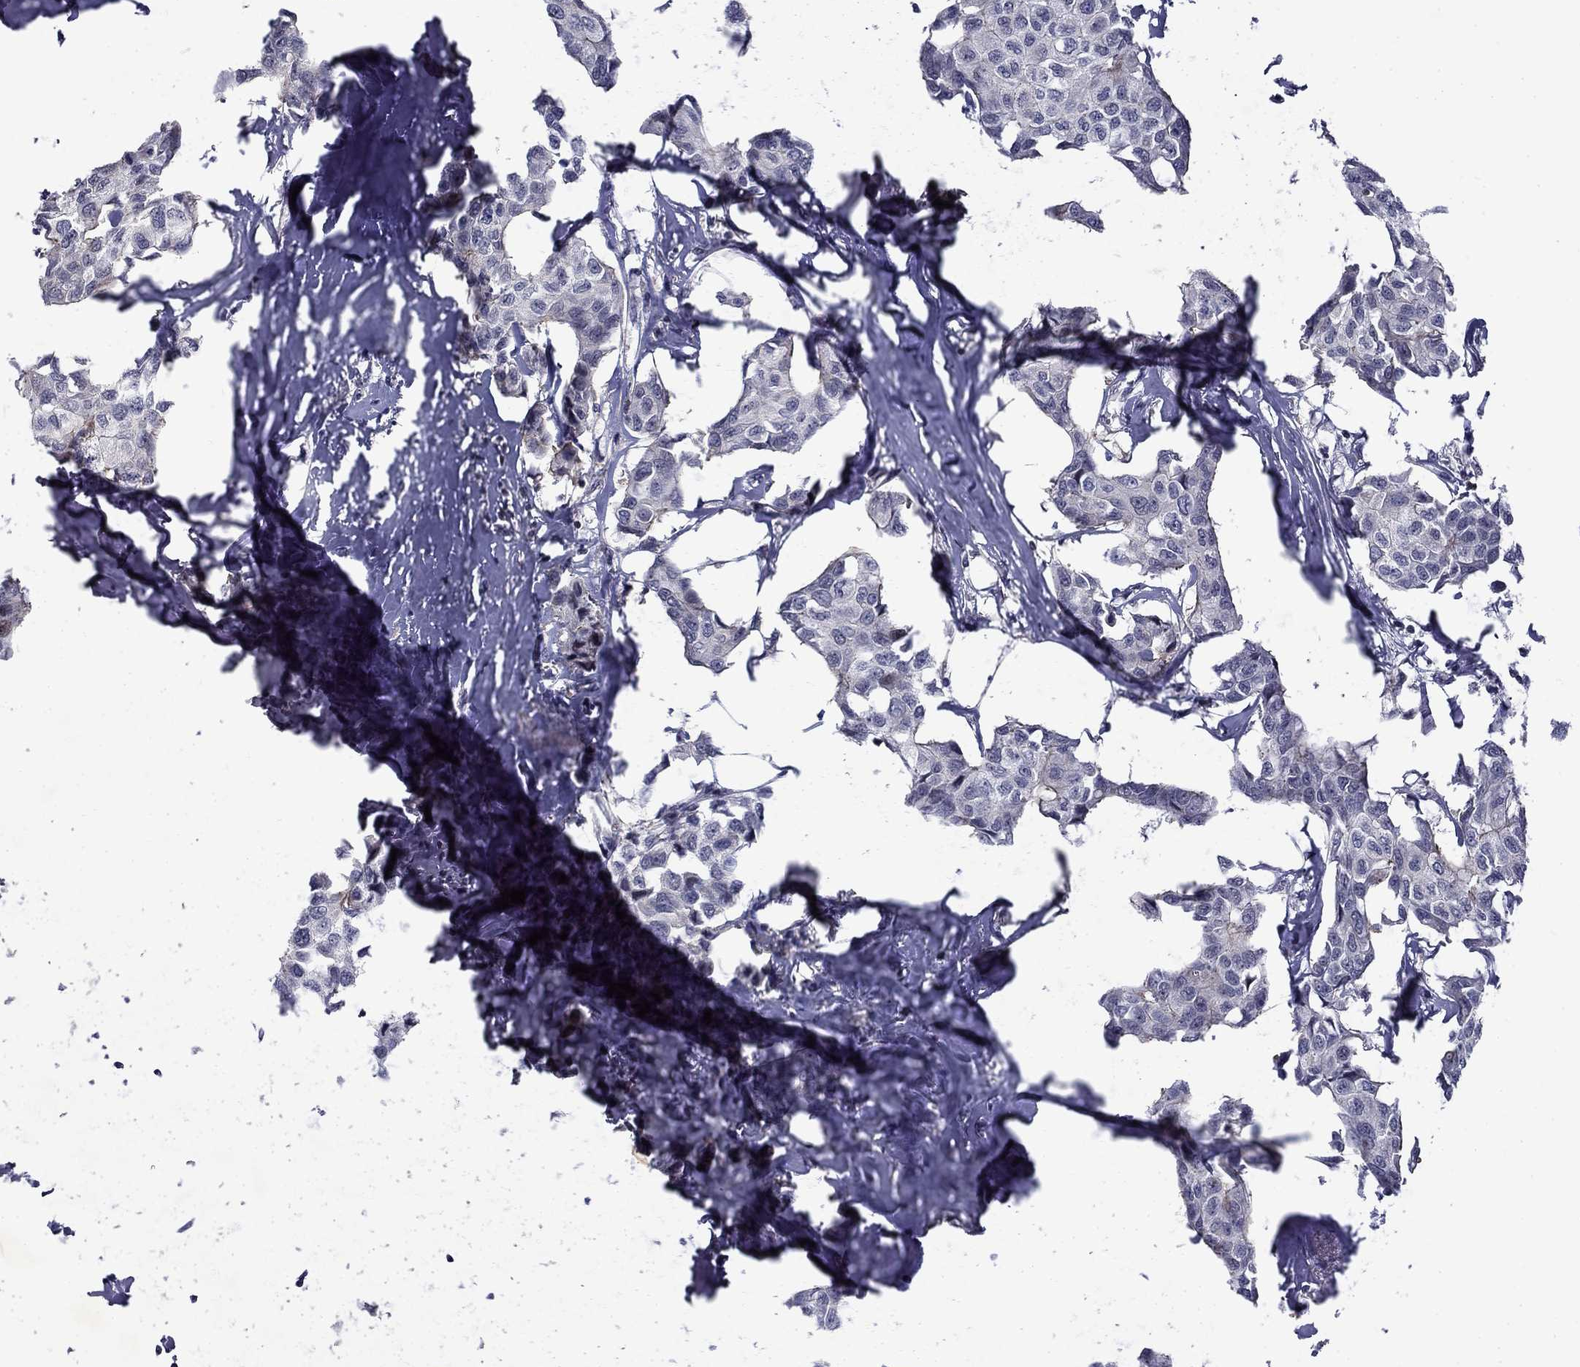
{"staining": {"intensity": "negative", "quantity": "none", "location": "none"}, "tissue": "breast cancer", "cell_type": "Tumor cells", "image_type": "cancer", "snomed": [{"axis": "morphology", "description": "Duct carcinoma"}, {"axis": "topography", "description": "Breast"}], "caption": "Tumor cells are negative for brown protein staining in breast cancer (intraductal carcinoma).", "gene": "B3GAT1", "patient": {"sex": "female", "age": 80}}